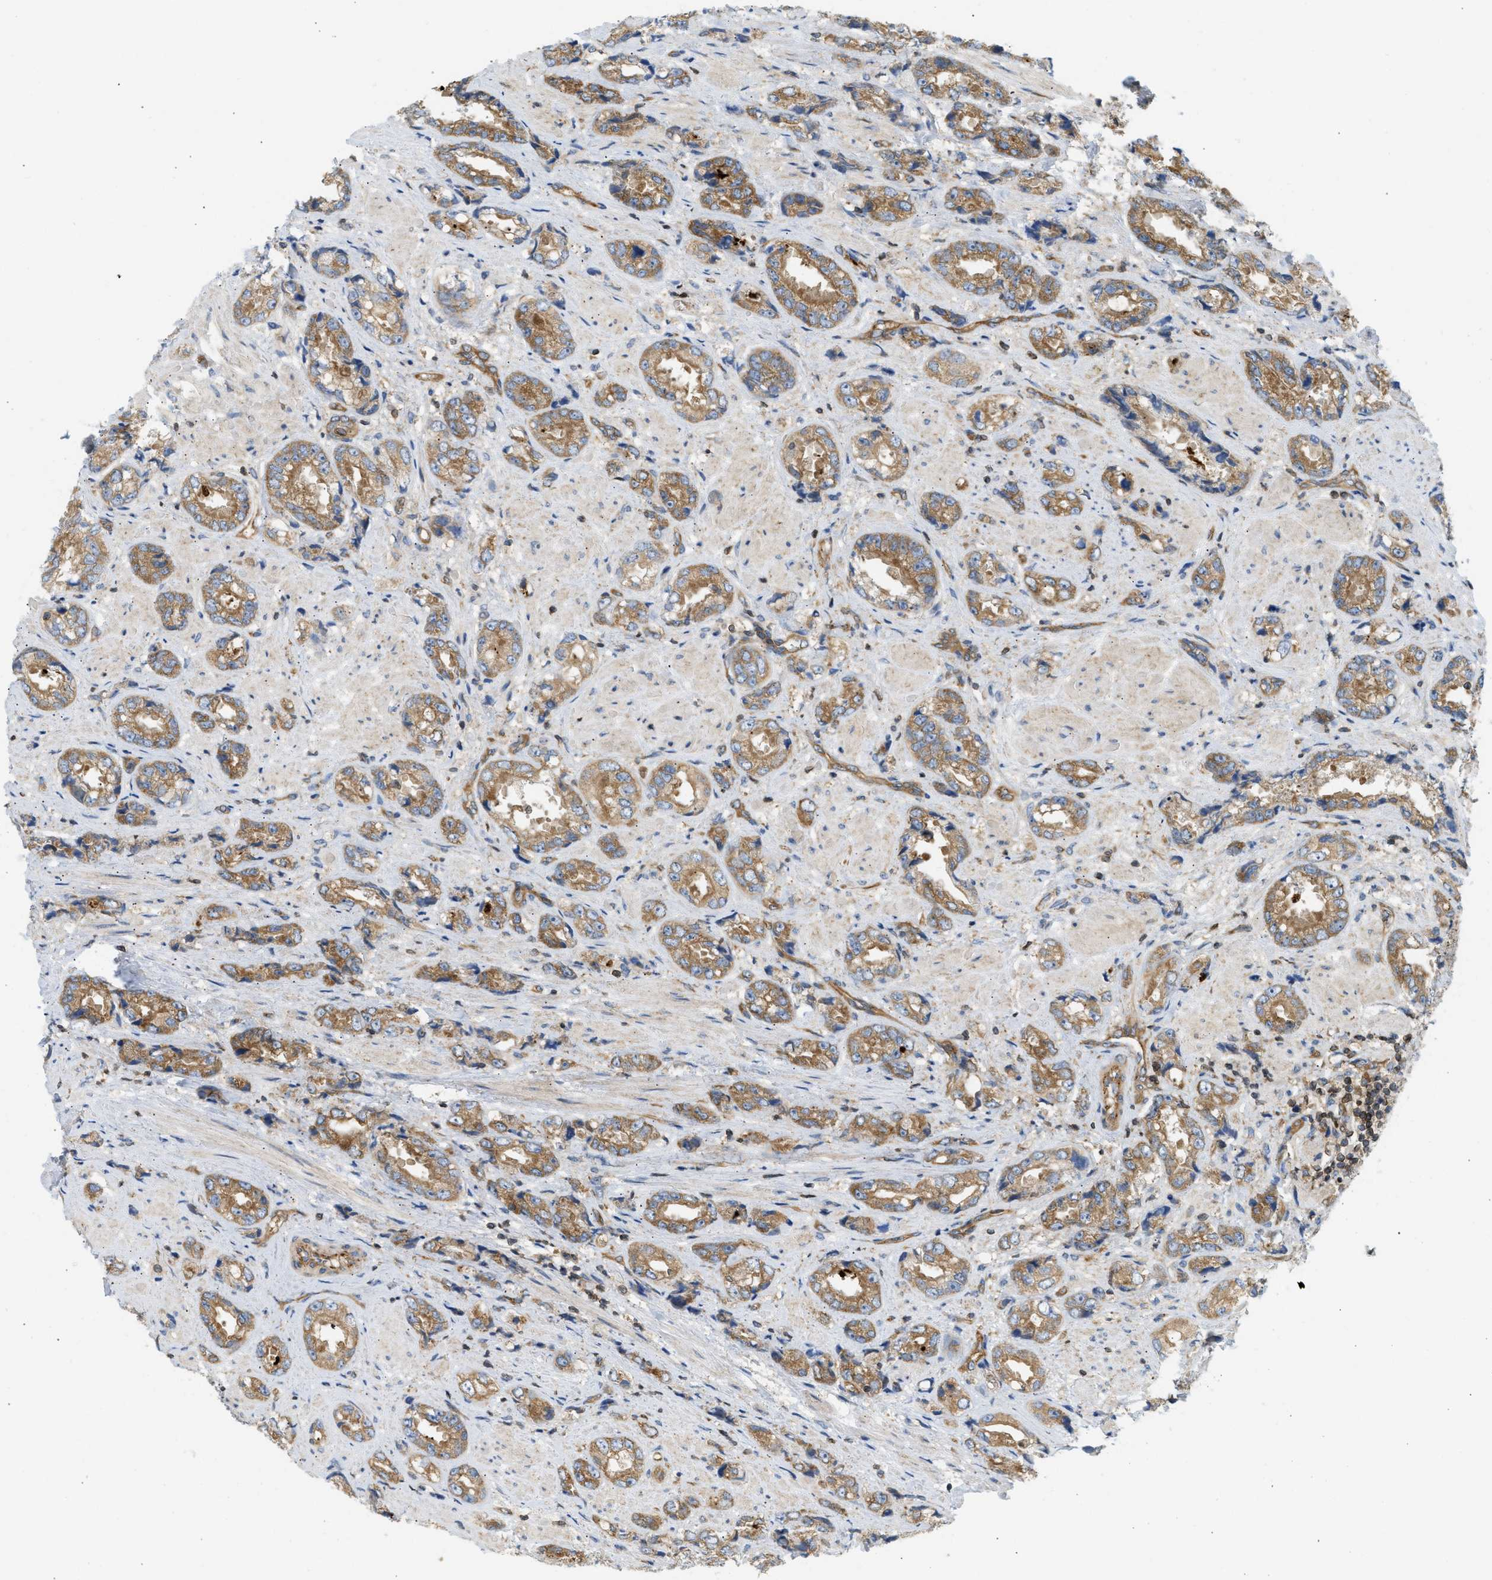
{"staining": {"intensity": "moderate", "quantity": ">75%", "location": "cytoplasmic/membranous"}, "tissue": "prostate cancer", "cell_type": "Tumor cells", "image_type": "cancer", "snomed": [{"axis": "morphology", "description": "Adenocarcinoma, High grade"}, {"axis": "topography", "description": "Prostate"}], "caption": "IHC histopathology image of human adenocarcinoma (high-grade) (prostate) stained for a protein (brown), which shows medium levels of moderate cytoplasmic/membranous staining in about >75% of tumor cells.", "gene": "STRN", "patient": {"sex": "male", "age": 61}}